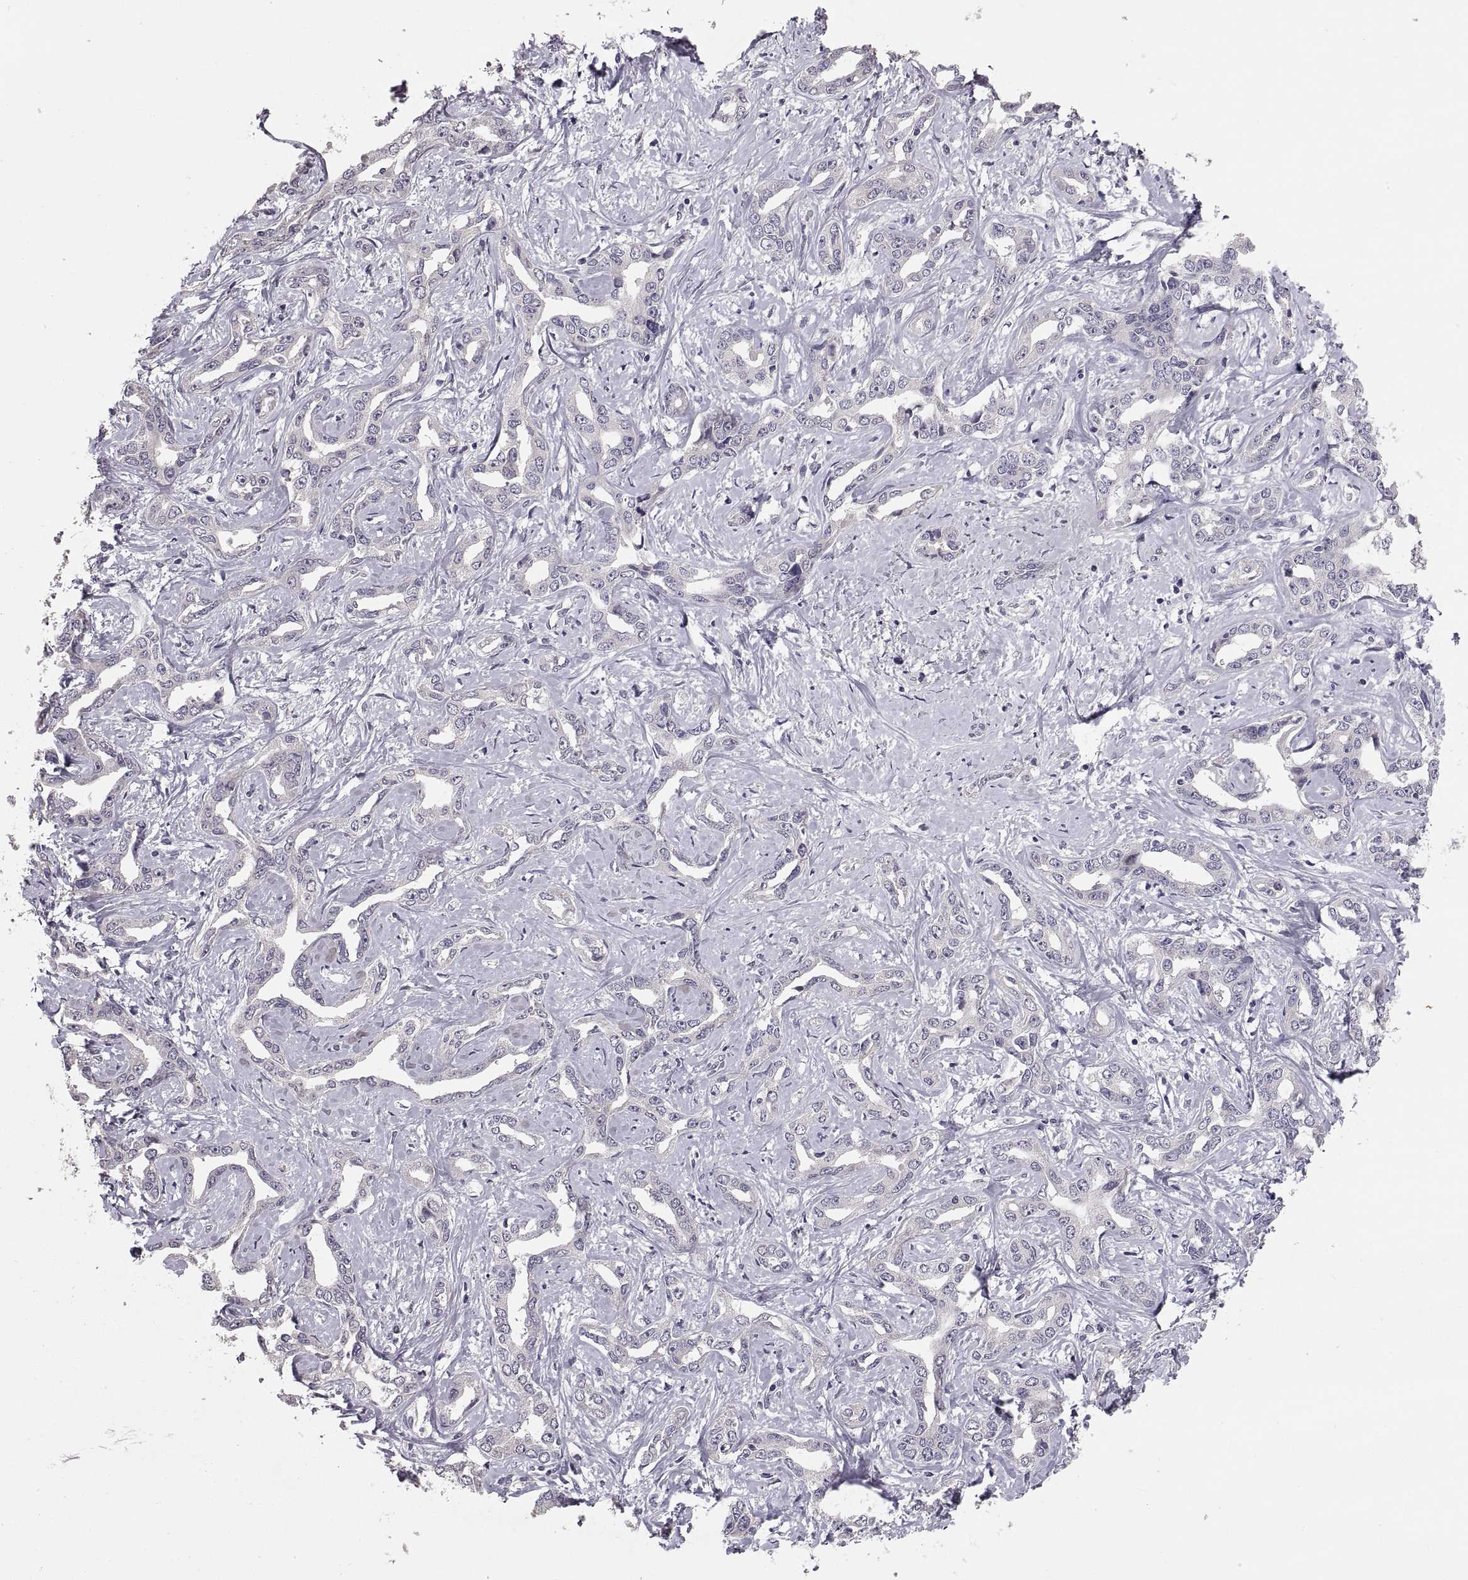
{"staining": {"intensity": "negative", "quantity": "none", "location": "none"}, "tissue": "liver cancer", "cell_type": "Tumor cells", "image_type": "cancer", "snomed": [{"axis": "morphology", "description": "Cholangiocarcinoma"}, {"axis": "topography", "description": "Liver"}], "caption": "A high-resolution image shows IHC staining of liver cancer, which exhibits no significant expression in tumor cells.", "gene": "PAX2", "patient": {"sex": "male", "age": 59}}